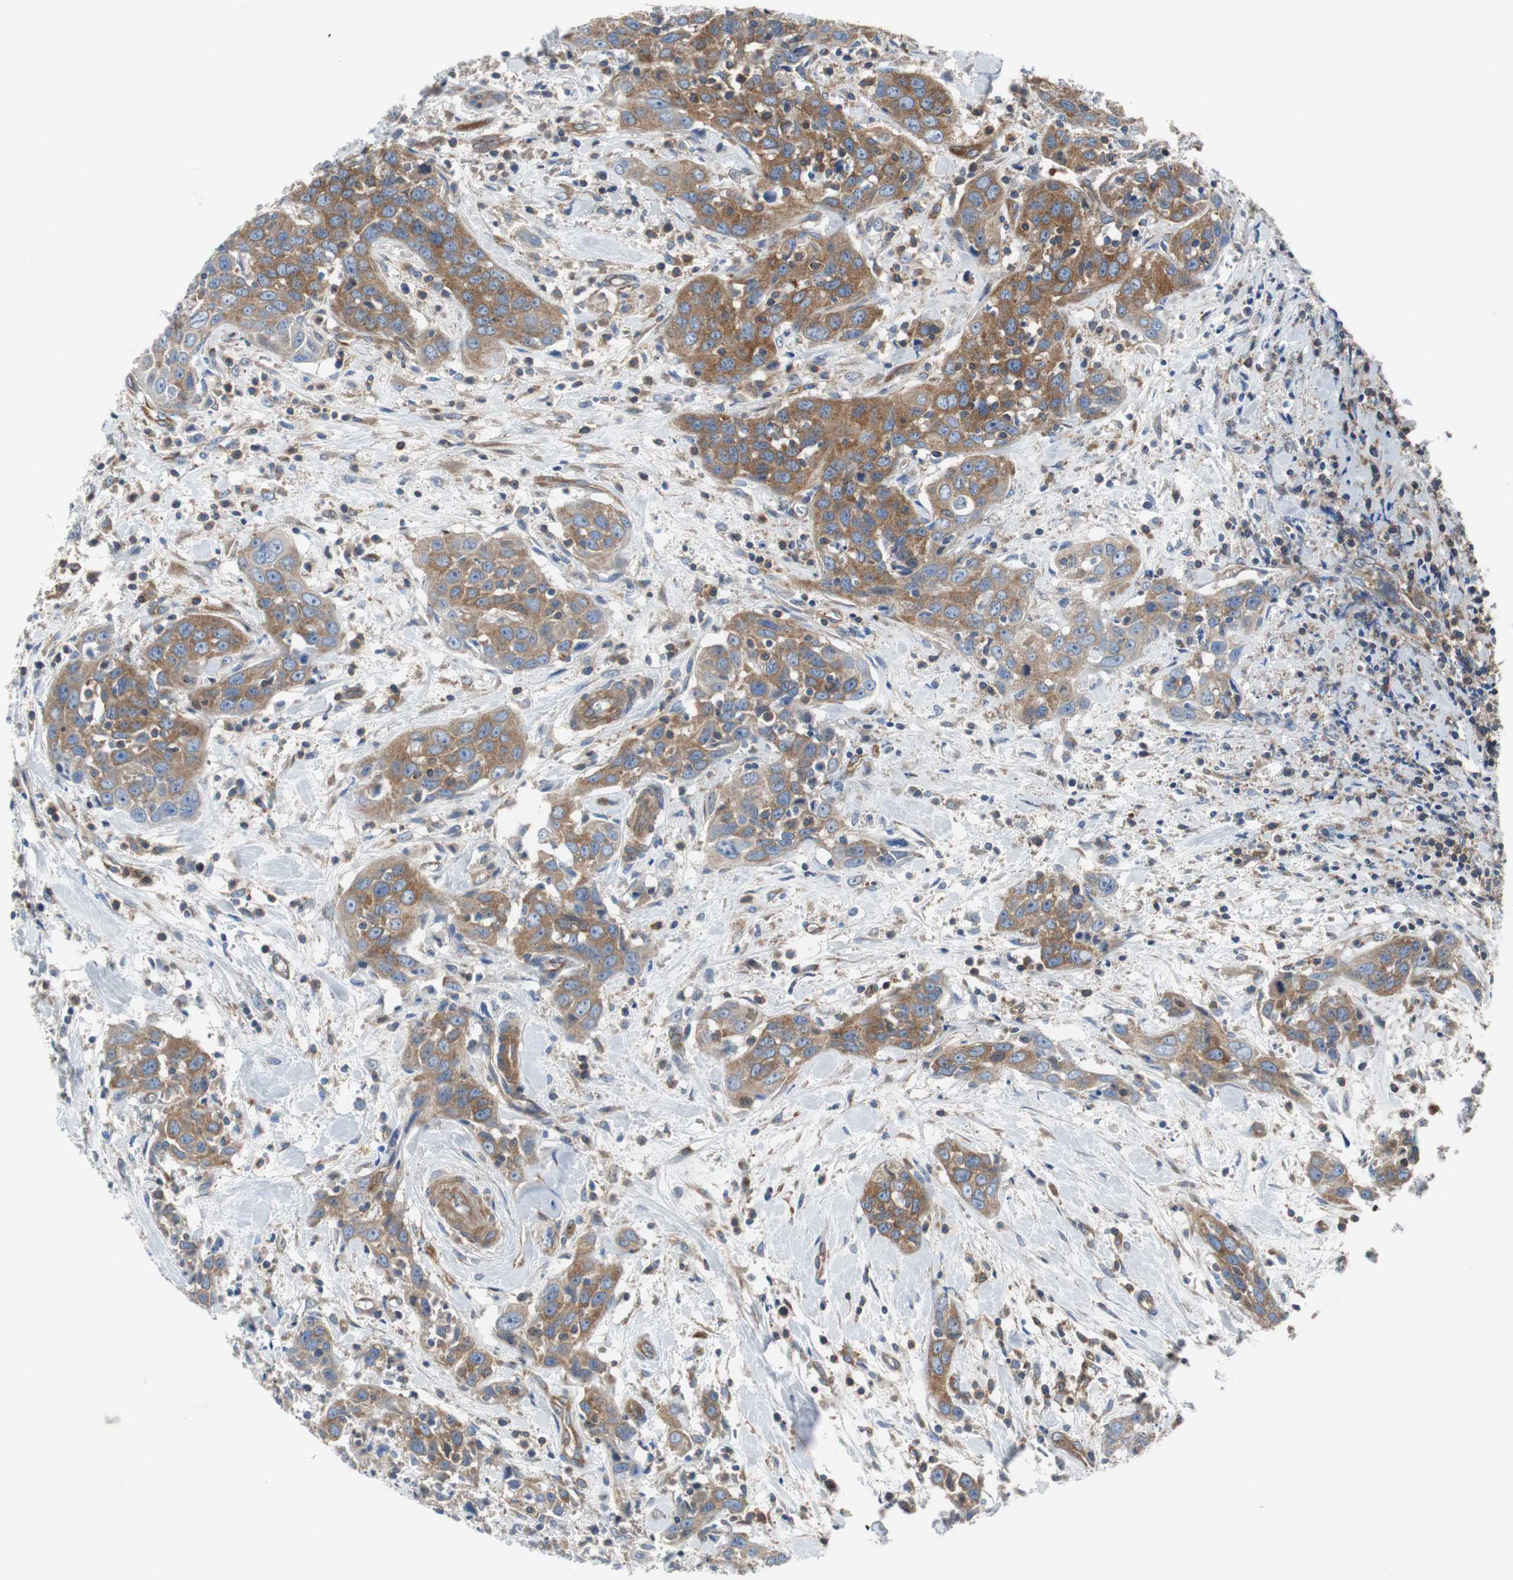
{"staining": {"intensity": "moderate", "quantity": ">75%", "location": "cytoplasmic/membranous"}, "tissue": "head and neck cancer", "cell_type": "Tumor cells", "image_type": "cancer", "snomed": [{"axis": "morphology", "description": "Squamous cell carcinoma, NOS"}, {"axis": "topography", "description": "Oral tissue"}, {"axis": "topography", "description": "Head-Neck"}], "caption": "Protein staining of head and neck squamous cell carcinoma tissue reveals moderate cytoplasmic/membranous expression in about >75% of tumor cells. (Brightfield microscopy of DAB IHC at high magnification).", "gene": "BRAF", "patient": {"sex": "female", "age": 50}}